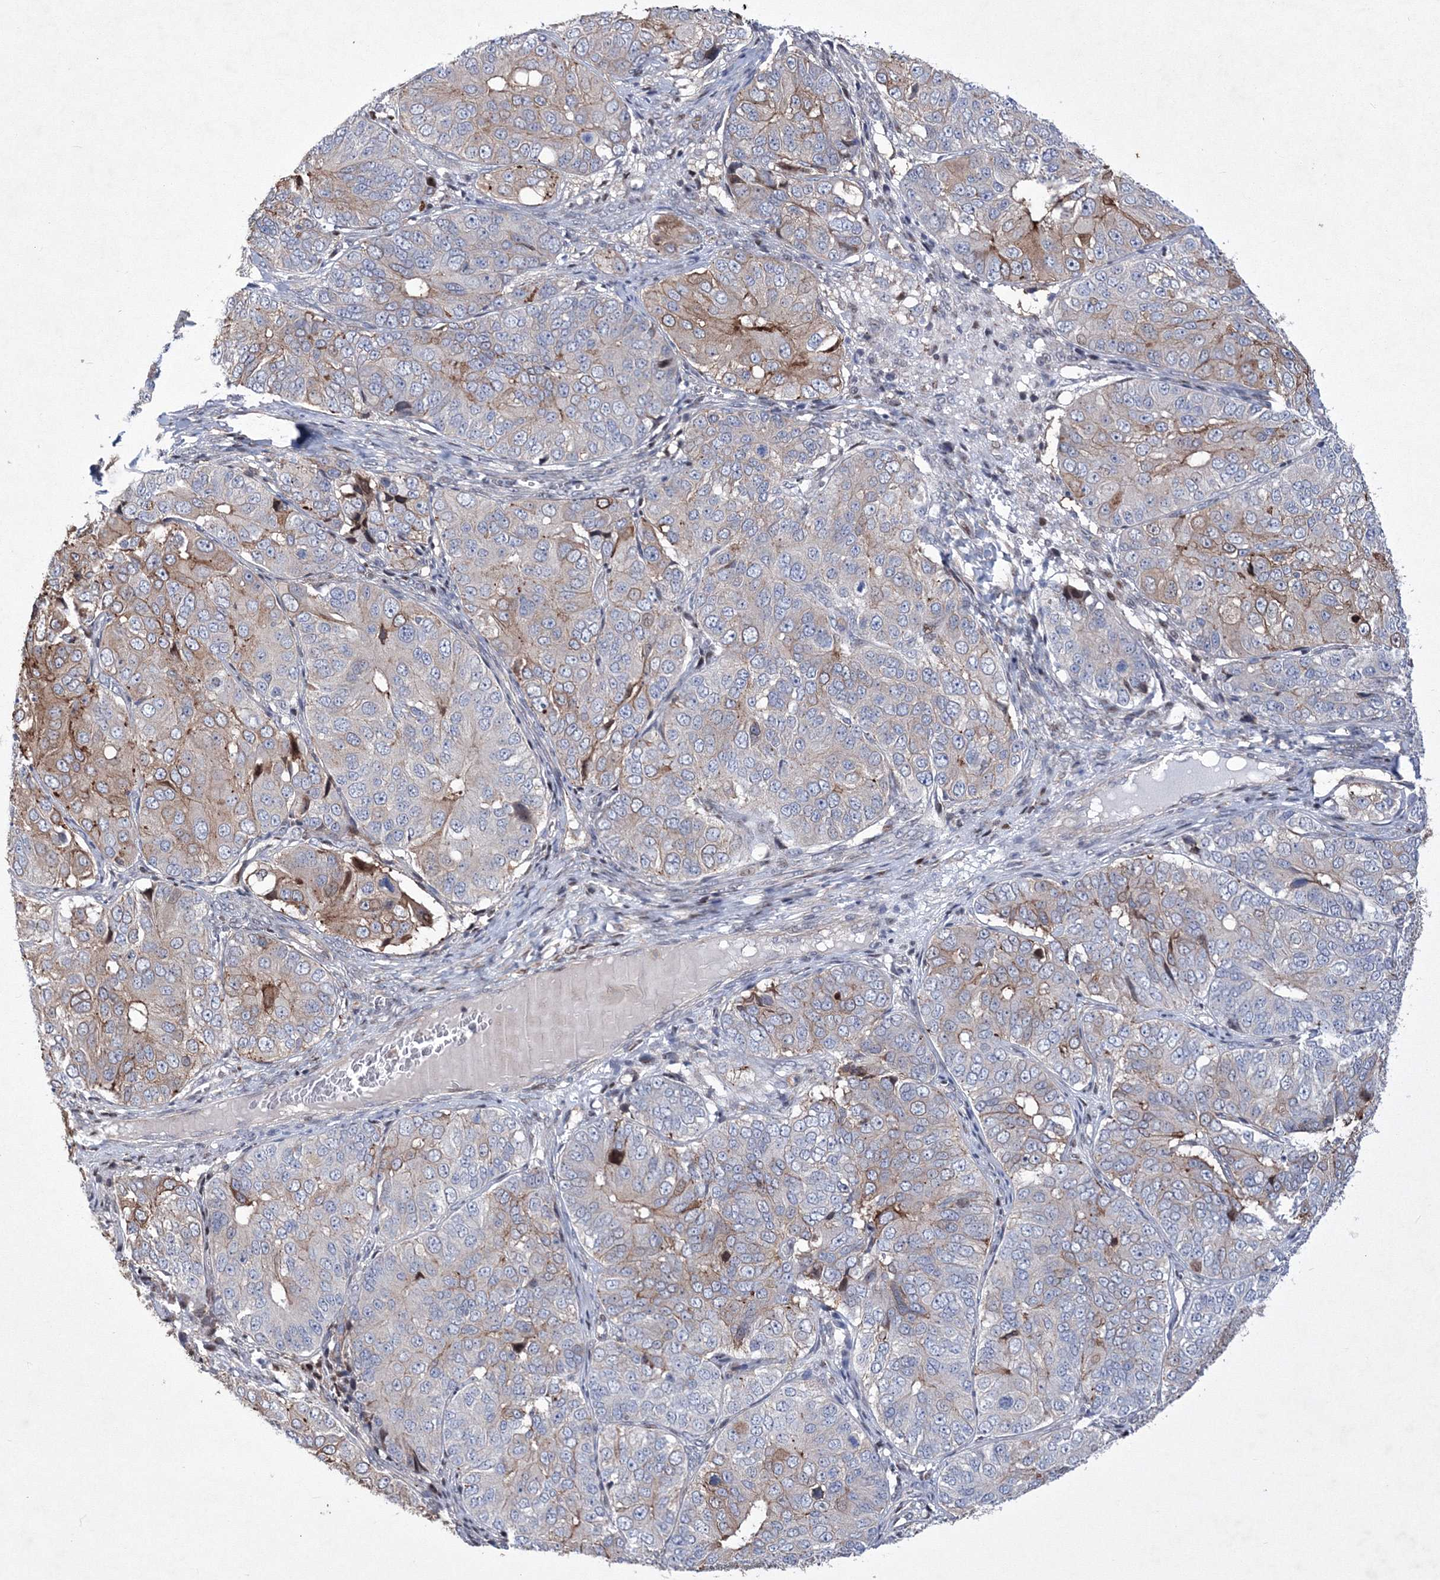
{"staining": {"intensity": "moderate", "quantity": "<25%", "location": "cytoplasmic/membranous"}, "tissue": "ovarian cancer", "cell_type": "Tumor cells", "image_type": "cancer", "snomed": [{"axis": "morphology", "description": "Carcinoma, endometroid"}, {"axis": "topography", "description": "Ovary"}], "caption": "IHC of human ovarian cancer (endometroid carcinoma) demonstrates low levels of moderate cytoplasmic/membranous expression in about <25% of tumor cells.", "gene": "RNPEPL1", "patient": {"sex": "female", "age": 51}}